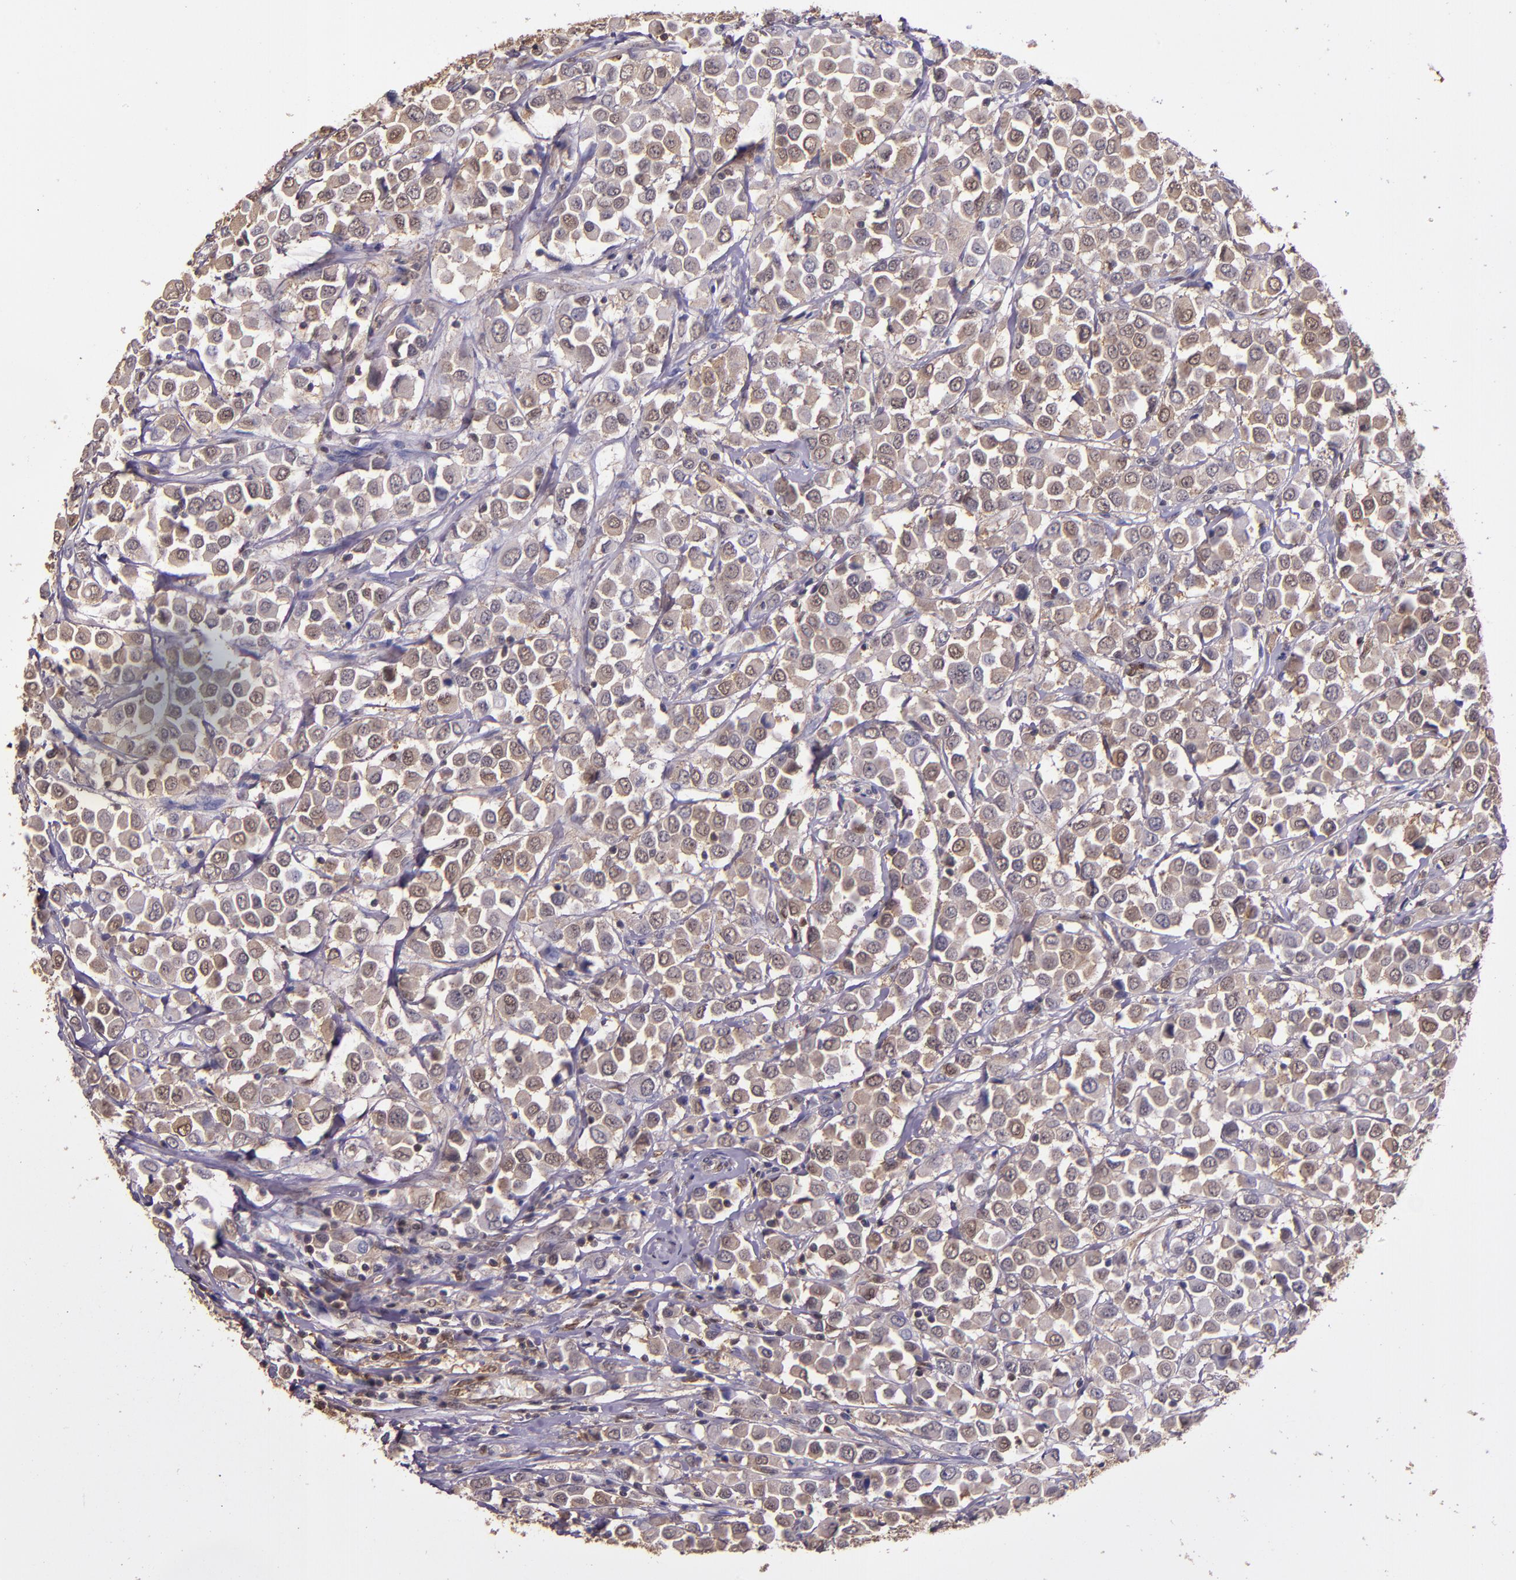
{"staining": {"intensity": "weak", "quantity": ">75%", "location": "cytoplasmic/membranous,nuclear"}, "tissue": "breast cancer", "cell_type": "Tumor cells", "image_type": "cancer", "snomed": [{"axis": "morphology", "description": "Duct carcinoma"}, {"axis": "topography", "description": "Breast"}], "caption": "A photomicrograph of breast cancer stained for a protein reveals weak cytoplasmic/membranous and nuclear brown staining in tumor cells.", "gene": "STAT6", "patient": {"sex": "female", "age": 61}}